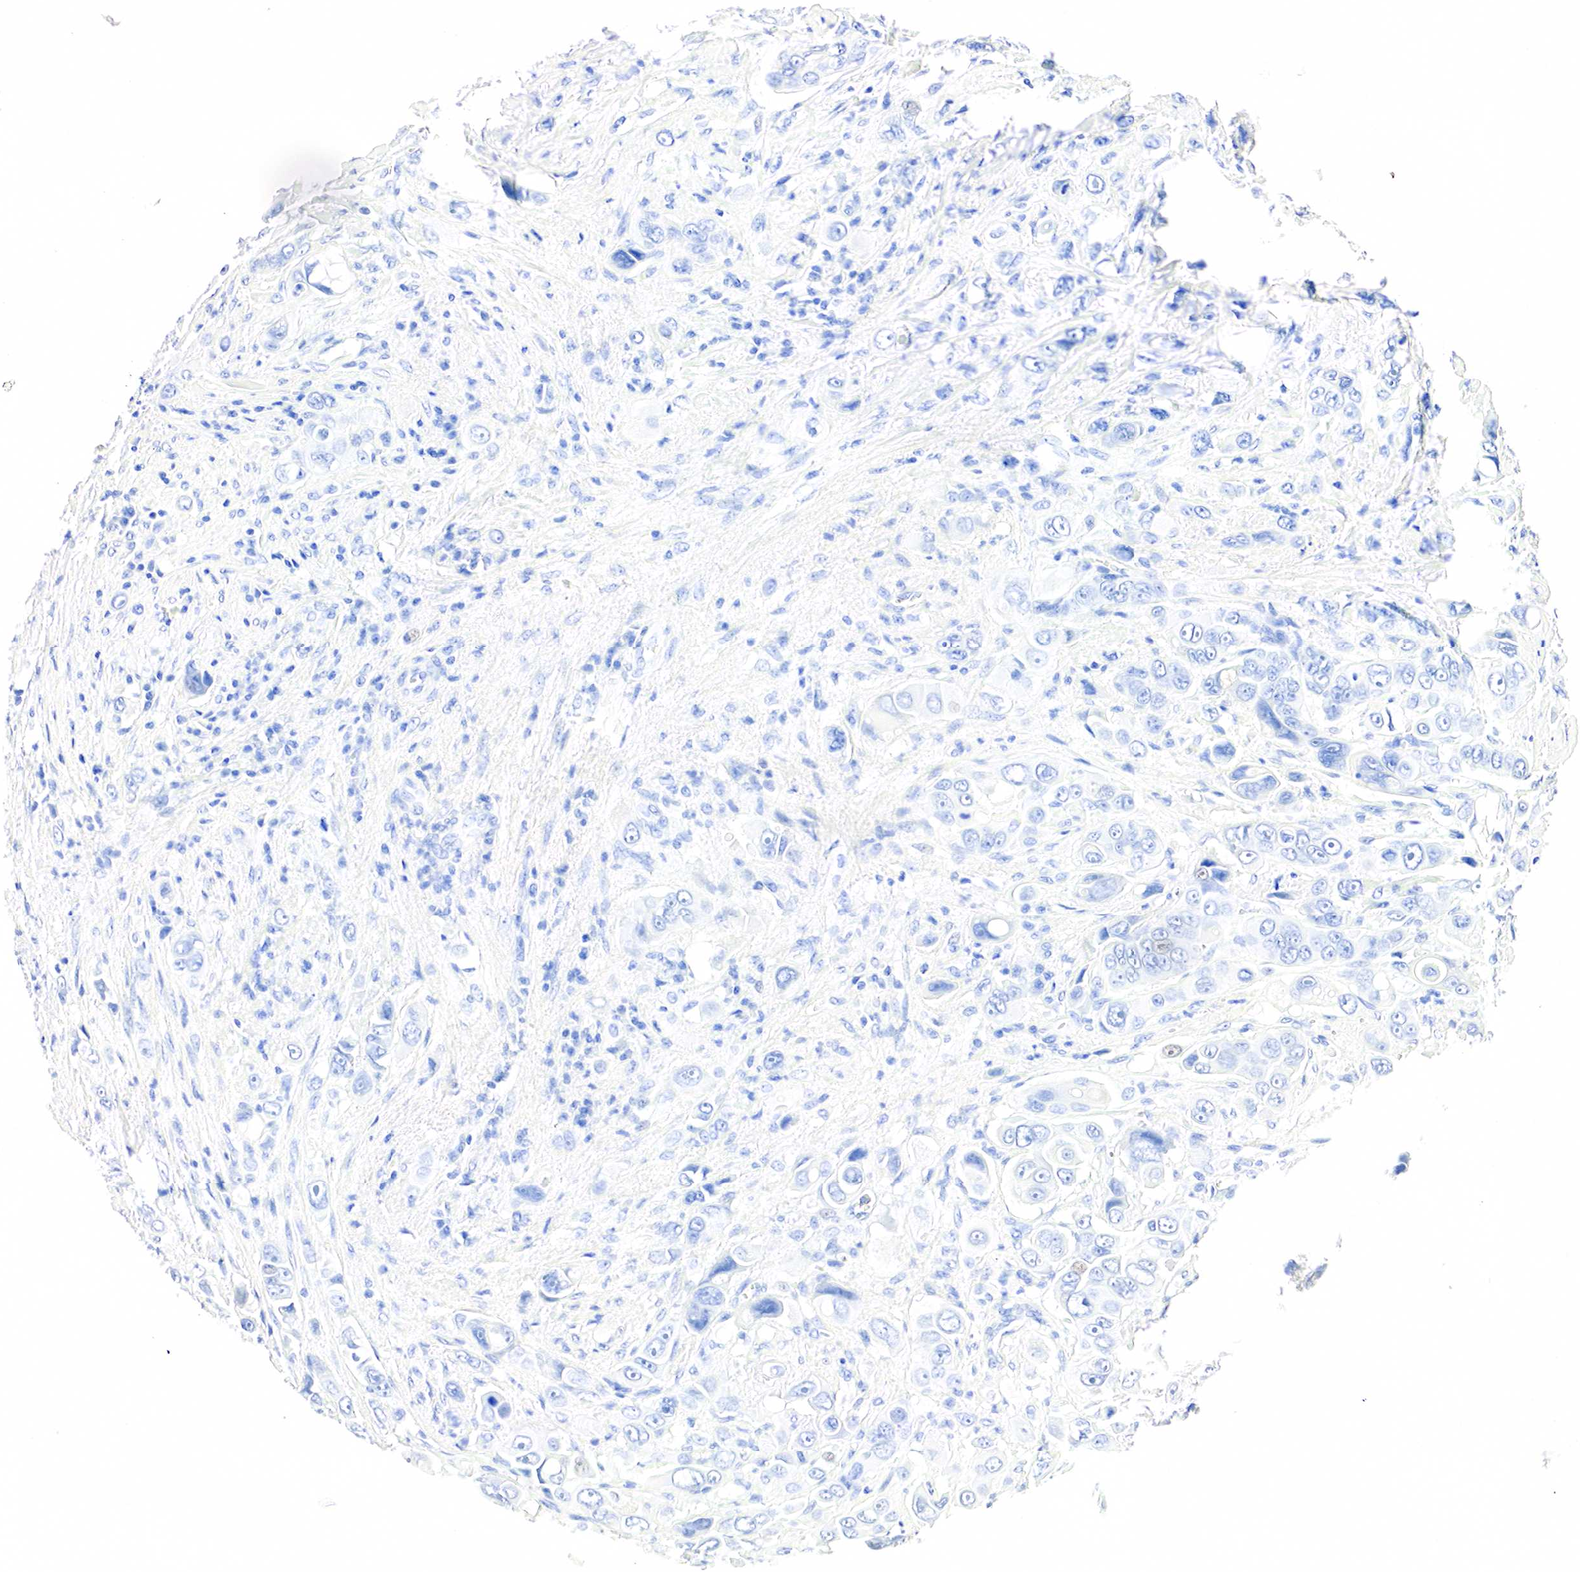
{"staining": {"intensity": "negative", "quantity": "none", "location": "none"}, "tissue": "liver cancer", "cell_type": "Tumor cells", "image_type": "cancer", "snomed": [{"axis": "morphology", "description": "Cholangiocarcinoma"}, {"axis": "topography", "description": "Liver"}], "caption": "Protein analysis of liver cancer (cholangiocarcinoma) shows no significant positivity in tumor cells.", "gene": "PTH", "patient": {"sex": "female", "age": 79}}